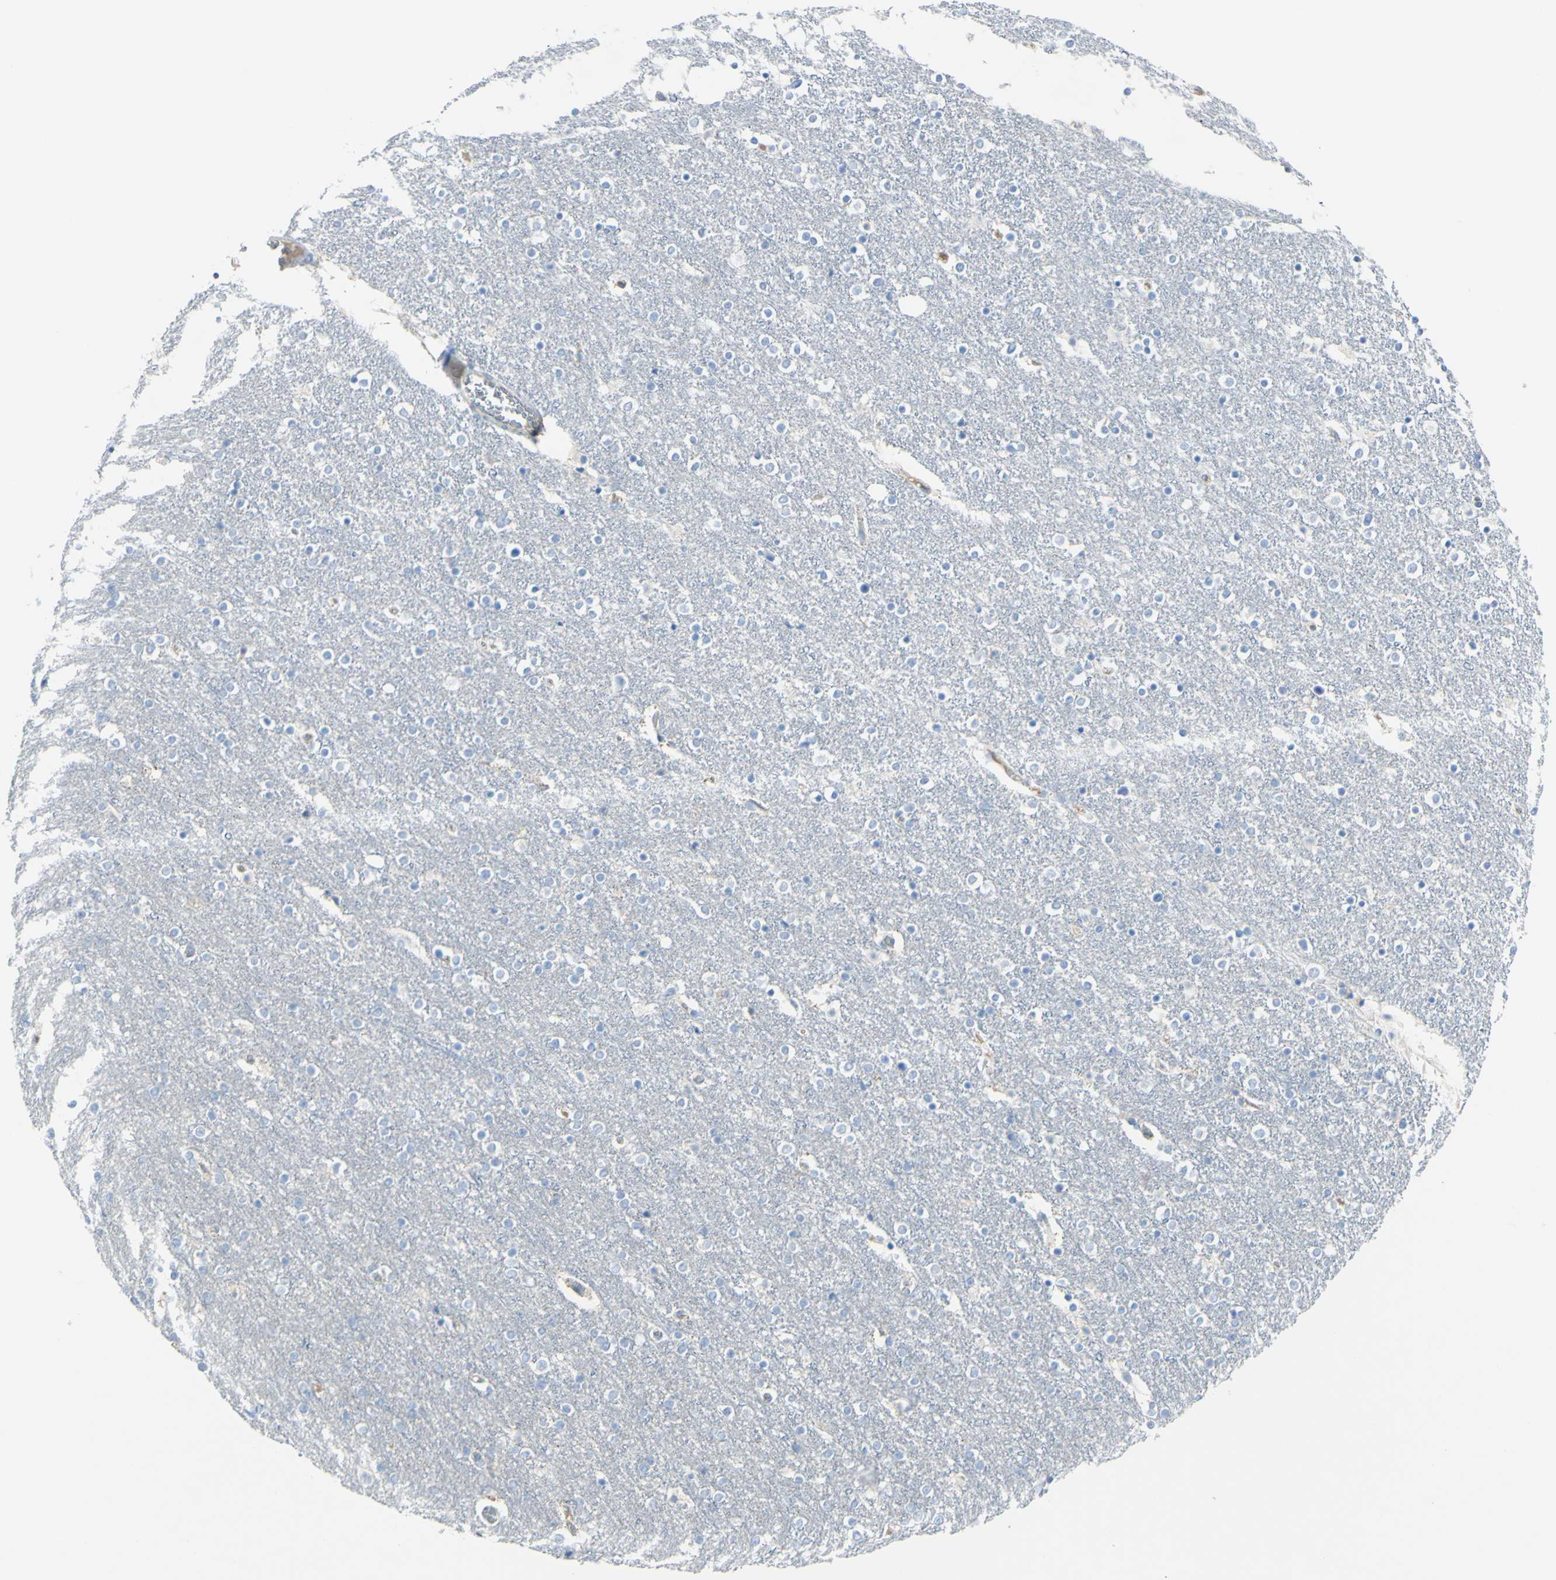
{"staining": {"intensity": "negative", "quantity": "none", "location": "none"}, "tissue": "caudate", "cell_type": "Glial cells", "image_type": "normal", "snomed": [{"axis": "morphology", "description": "Normal tissue, NOS"}, {"axis": "topography", "description": "Lateral ventricle wall"}], "caption": "DAB immunohistochemical staining of unremarkable human caudate exhibits no significant positivity in glial cells. (Stains: DAB (3,3'-diaminobenzidine) immunohistochemistry with hematoxylin counter stain, Microscopy: brightfield microscopy at high magnification).", "gene": "ZNF557", "patient": {"sex": "female", "age": 54}}